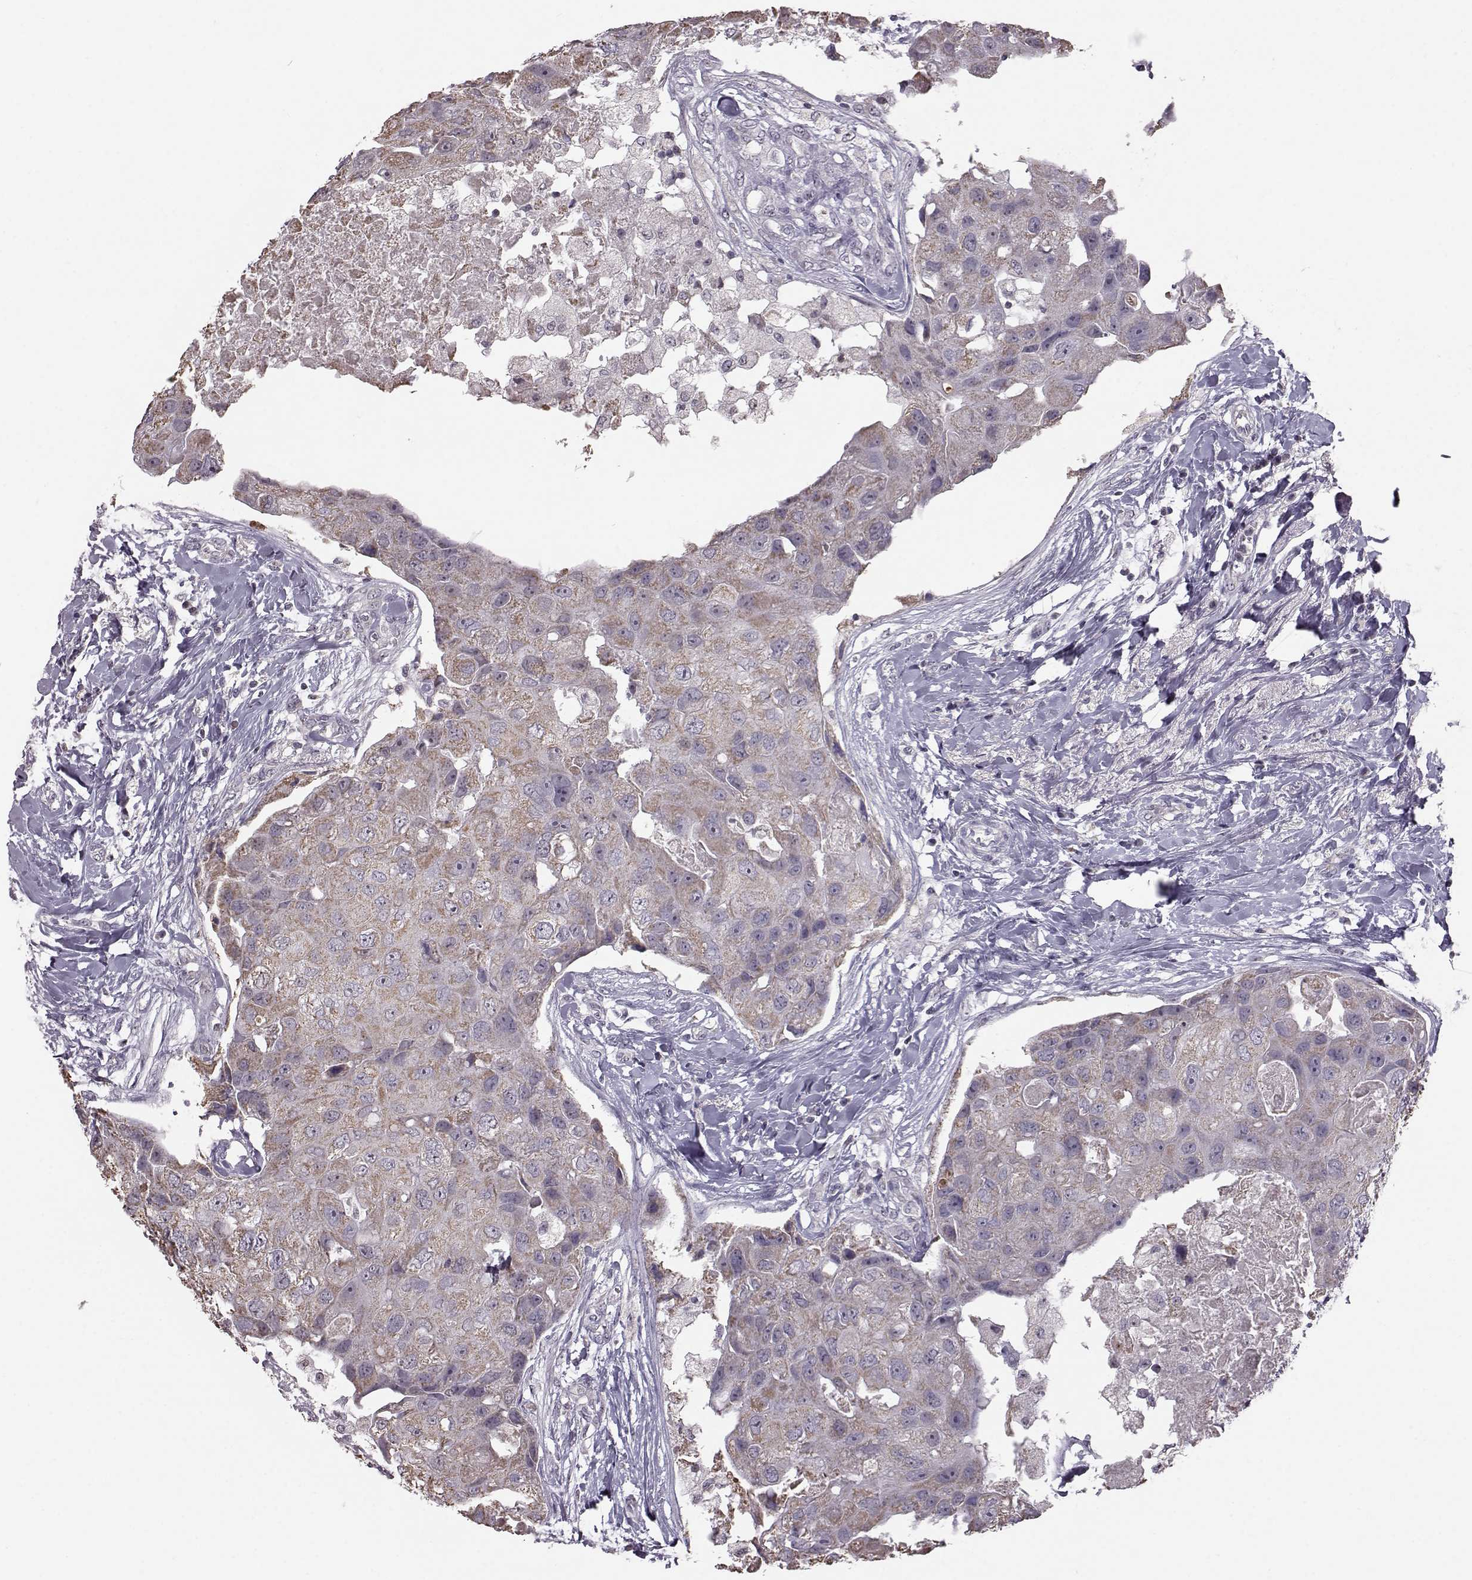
{"staining": {"intensity": "weak", "quantity": "<25%", "location": "cytoplasmic/membranous"}, "tissue": "breast cancer", "cell_type": "Tumor cells", "image_type": "cancer", "snomed": [{"axis": "morphology", "description": "Duct carcinoma"}, {"axis": "topography", "description": "Breast"}], "caption": "Breast cancer (intraductal carcinoma) stained for a protein using IHC reveals no expression tumor cells.", "gene": "ALDH3A1", "patient": {"sex": "female", "age": 43}}